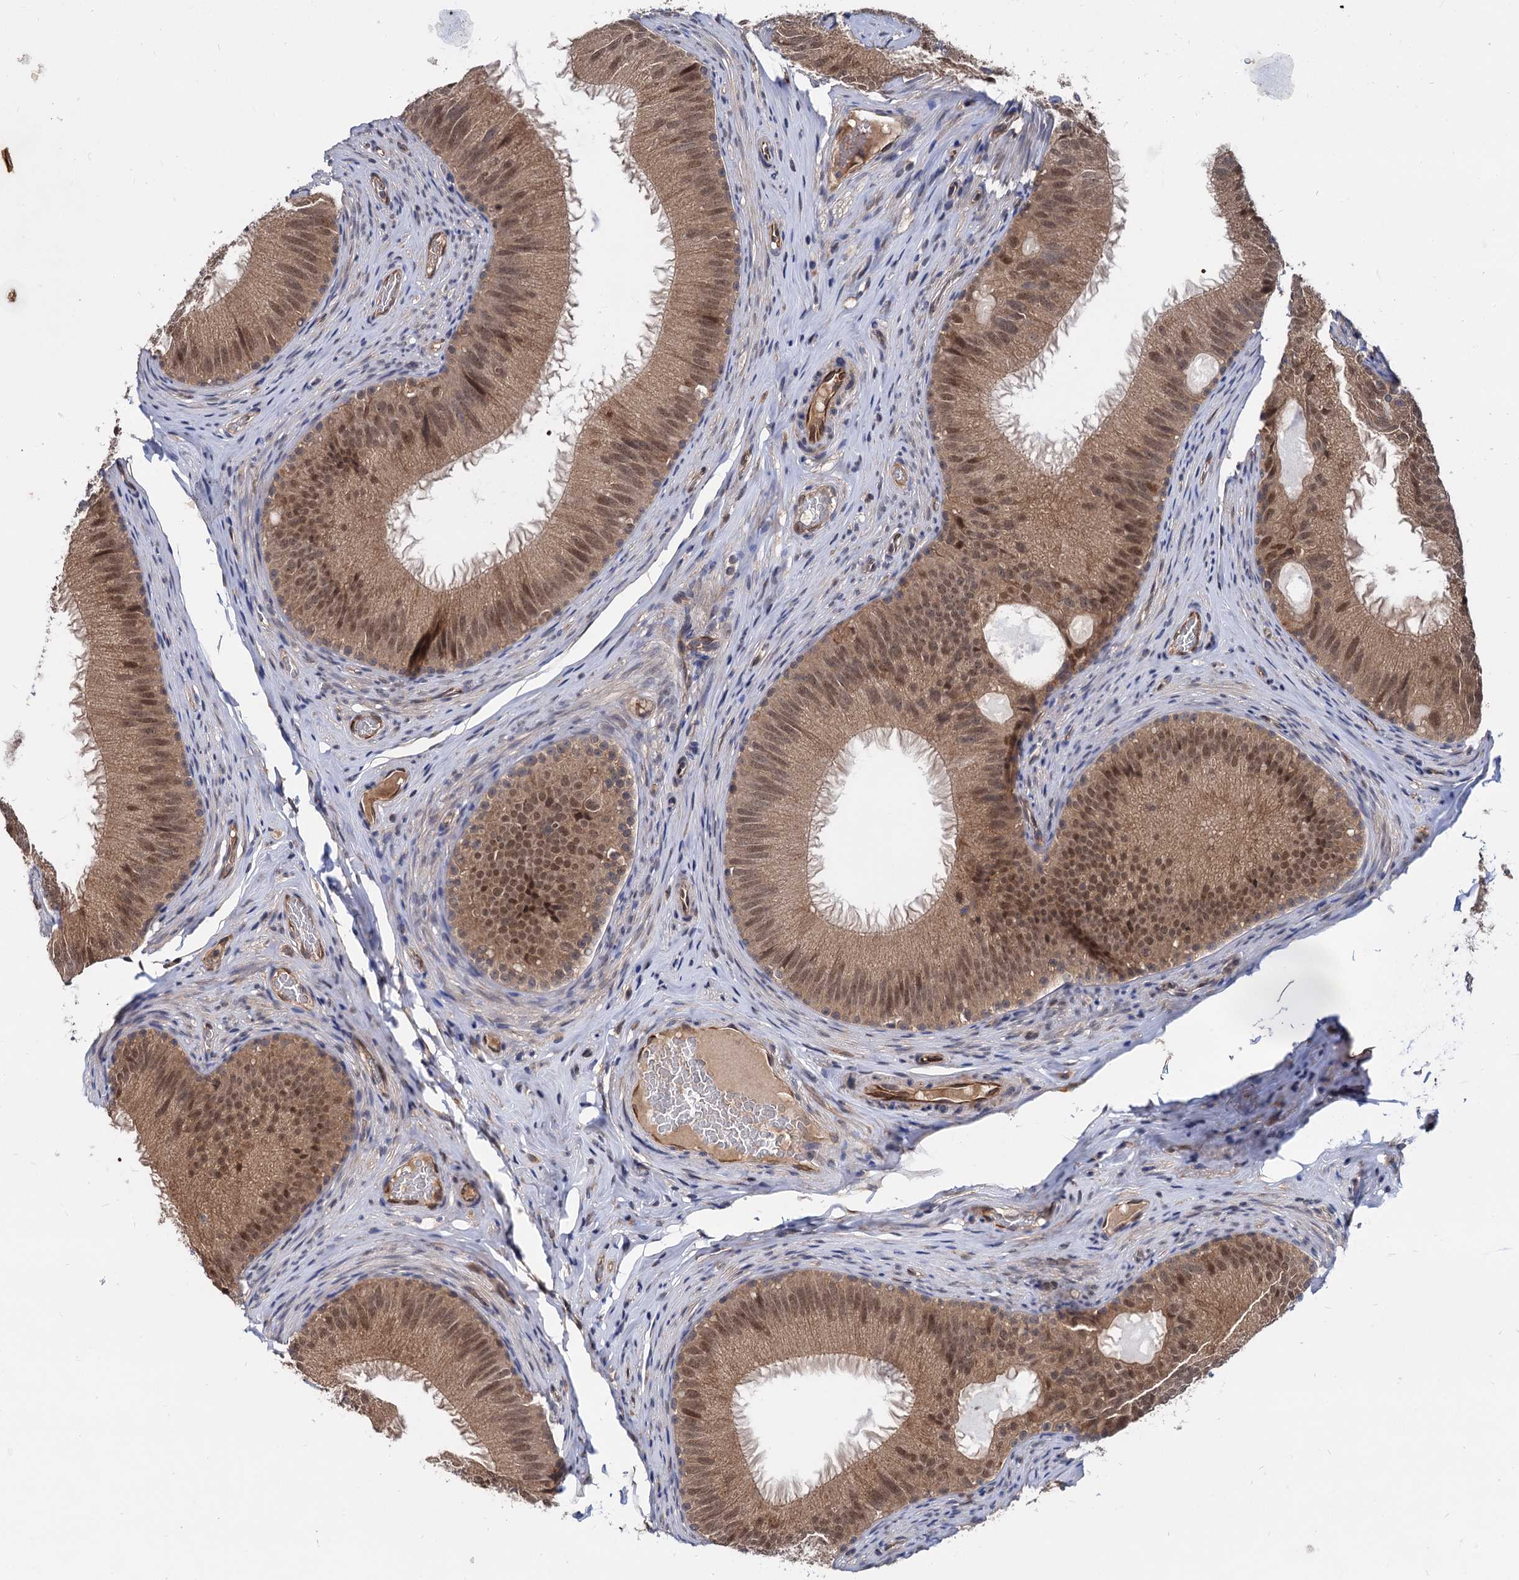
{"staining": {"intensity": "moderate", "quantity": ">75%", "location": "cytoplasmic/membranous,nuclear"}, "tissue": "epididymis", "cell_type": "Glandular cells", "image_type": "normal", "snomed": [{"axis": "morphology", "description": "Normal tissue, NOS"}, {"axis": "topography", "description": "Epididymis"}], "caption": "This histopathology image shows normal epididymis stained with immunohistochemistry to label a protein in brown. The cytoplasmic/membranous,nuclear of glandular cells show moderate positivity for the protein. Nuclei are counter-stained blue.", "gene": "PSMD4", "patient": {"sex": "male", "age": 34}}